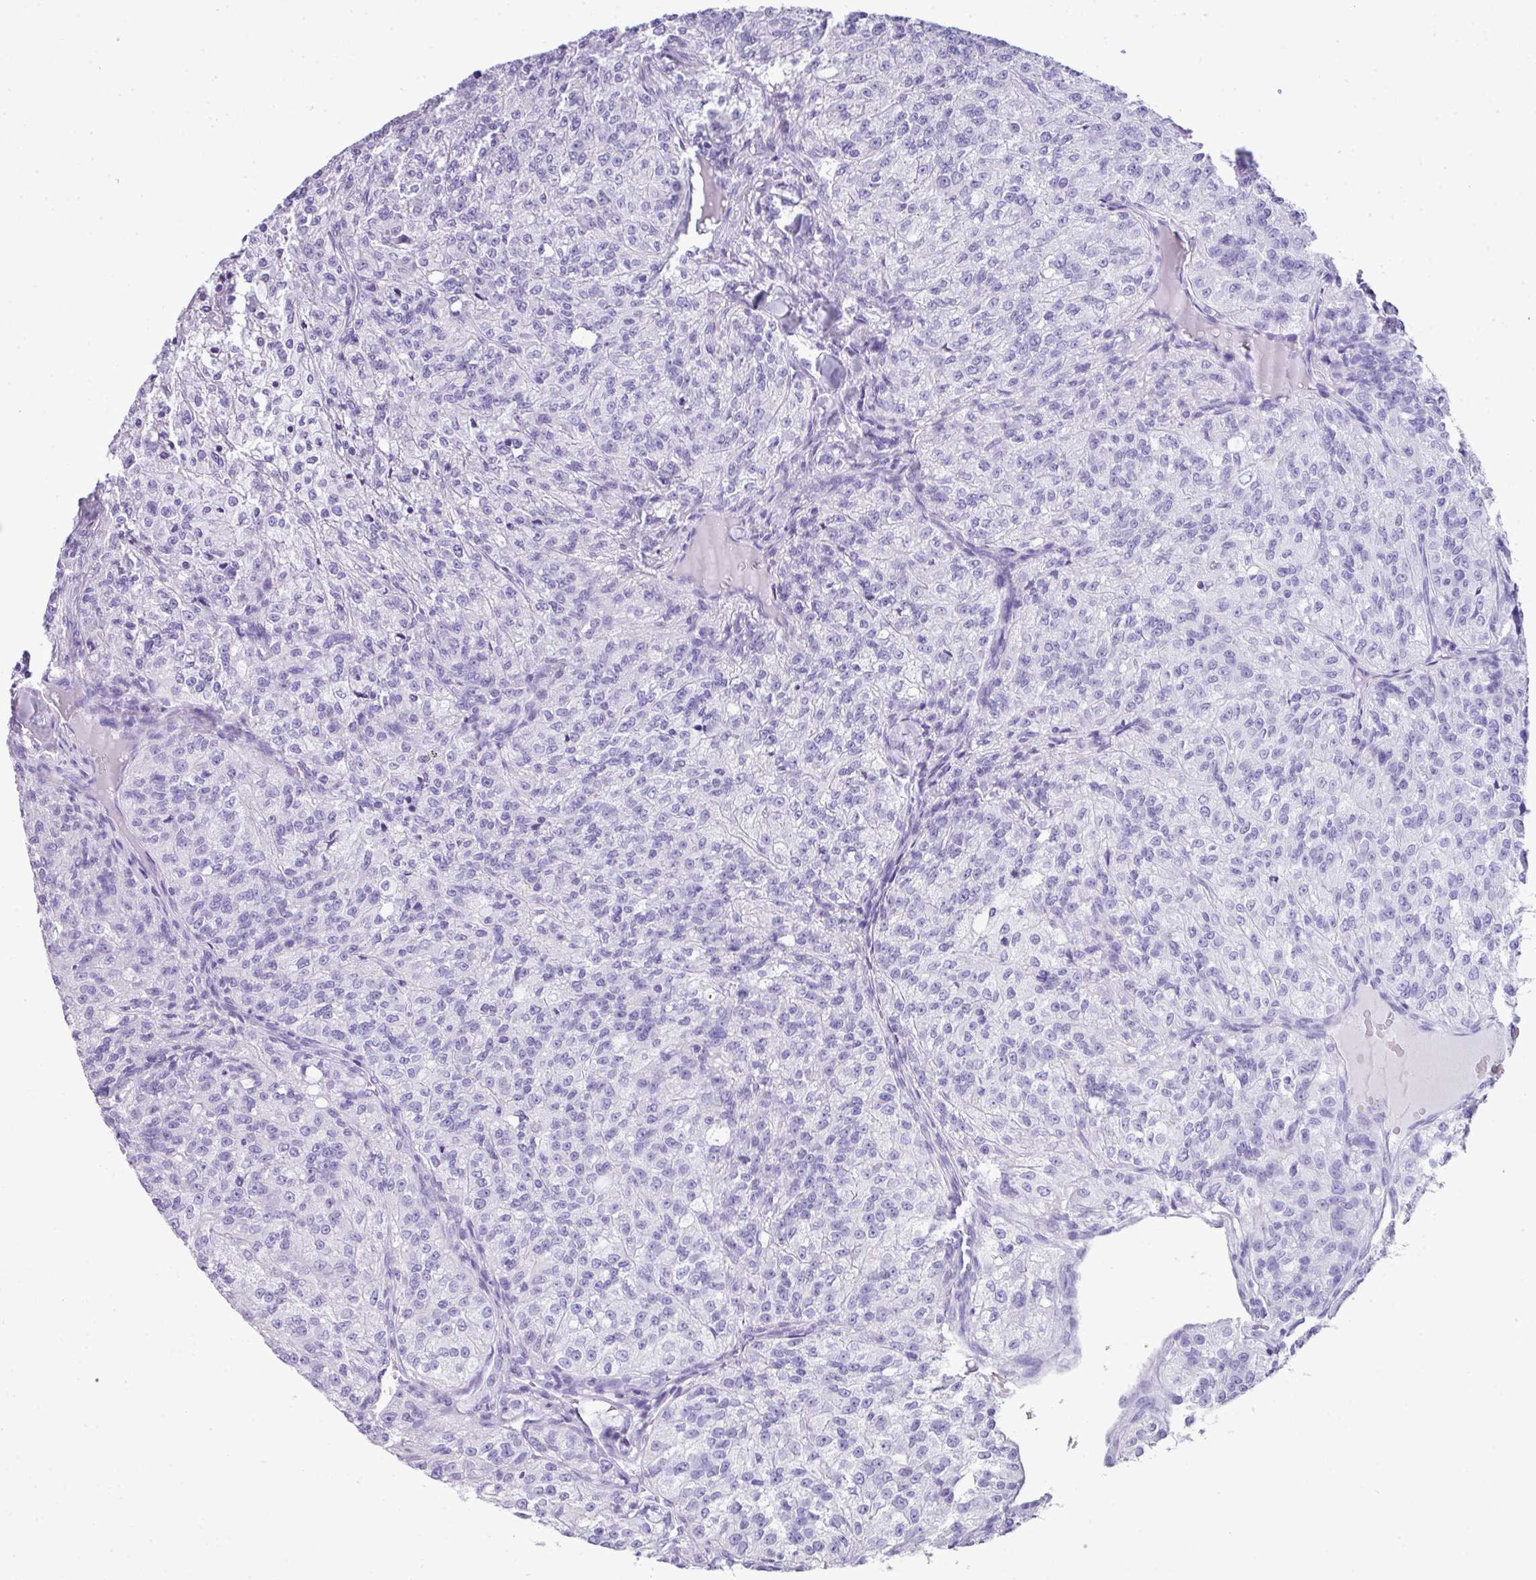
{"staining": {"intensity": "negative", "quantity": "none", "location": "none"}, "tissue": "renal cancer", "cell_type": "Tumor cells", "image_type": "cancer", "snomed": [{"axis": "morphology", "description": "Adenocarcinoma, NOS"}, {"axis": "topography", "description": "Kidney"}], "caption": "This is a photomicrograph of immunohistochemistry staining of adenocarcinoma (renal), which shows no staining in tumor cells. (IHC, brightfield microscopy, high magnification).", "gene": "TNP1", "patient": {"sex": "female", "age": 63}}